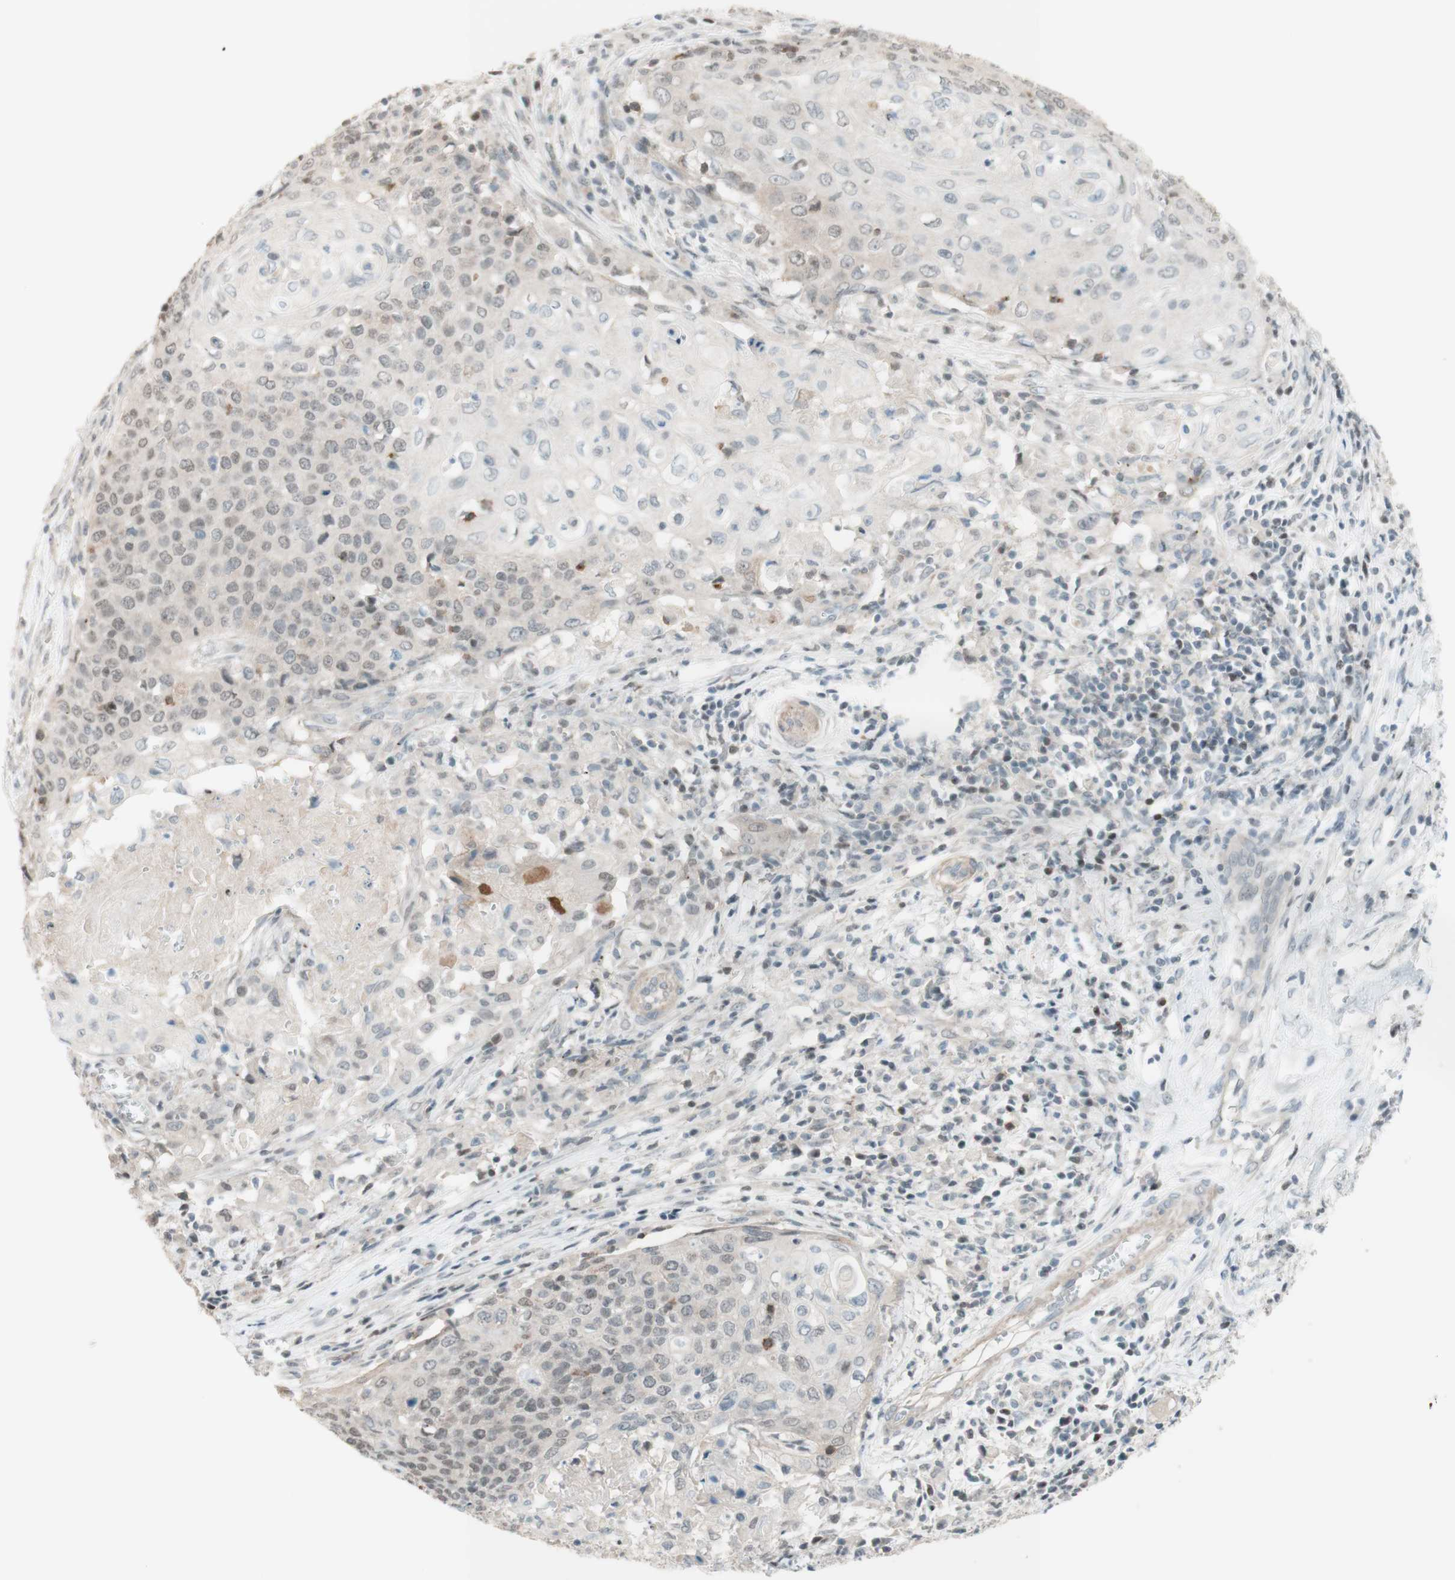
{"staining": {"intensity": "weak", "quantity": "25%-75%", "location": "nuclear"}, "tissue": "cervical cancer", "cell_type": "Tumor cells", "image_type": "cancer", "snomed": [{"axis": "morphology", "description": "Squamous cell carcinoma, NOS"}, {"axis": "topography", "description": "Cervix"}], "caption": "Approximately 25%-75% of tumor cells in cervical squamous cell carcinoma demonstrate weak nuclear protein expression as visualized by brown immunohistochemical staining.", "gene": "JPH1", "patient": {"sex": "female", "age": 39}}